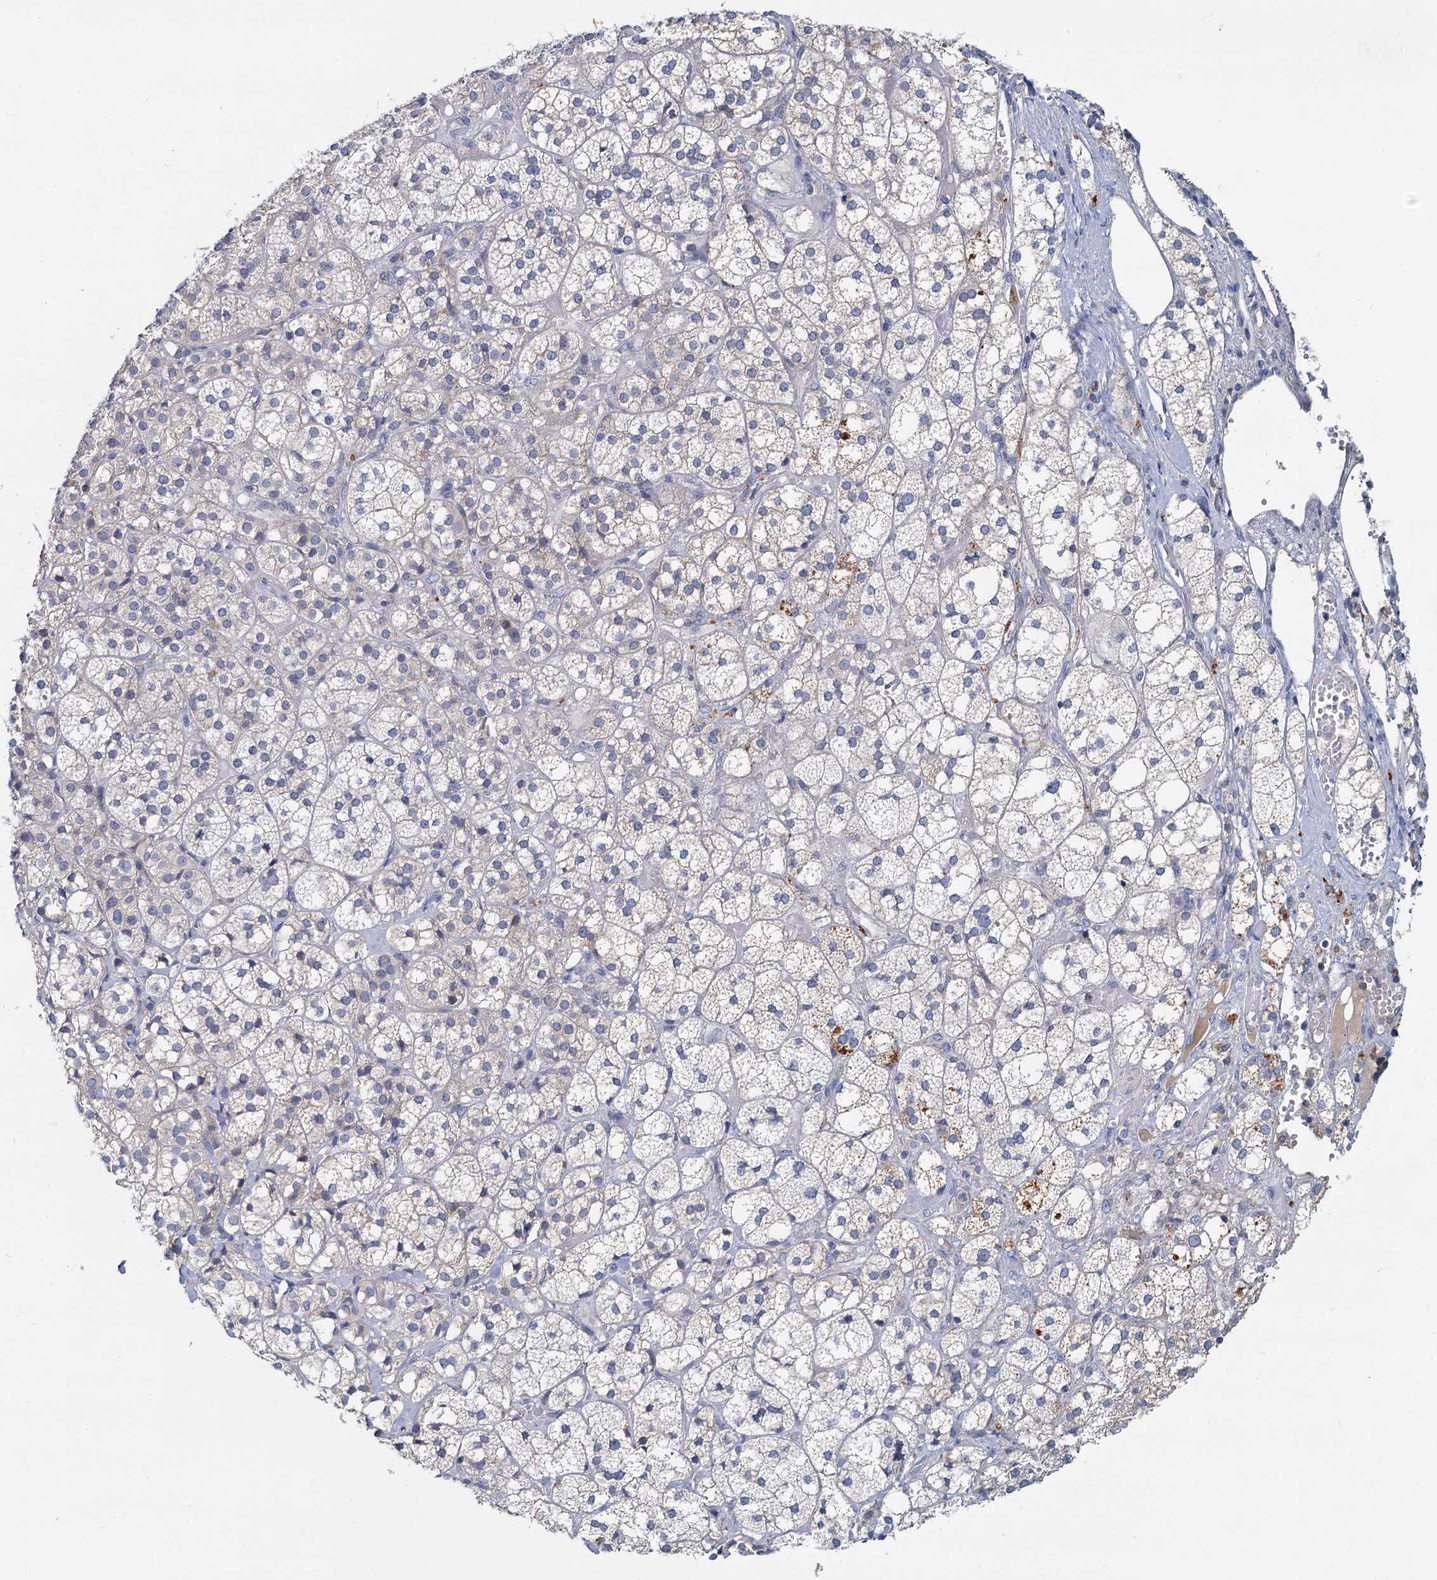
{"staining": {"intensity": "weak", "quantity": "<25%", "location": "cytoplasmic/membranous"}, "tissue": "adrenal gland", "cell_type": "Glandular cells", "image_type": "normal", "snomed": [{"axis": "morphology", "description": "Normal tissue, NOS"}, {"axis": "topography", "description": "Adrenal gland"}], "caption": "Immunohistochemistry (IHC) of normal human adrenal gland exhibits no positivity in glandular cells. (DAB (3,3'-diaminobenzidine) IHC visualized using brightfield microscopy, high magnification).", "gene": "ACSM3", "patient": {"sex": "female", "age": 61}}